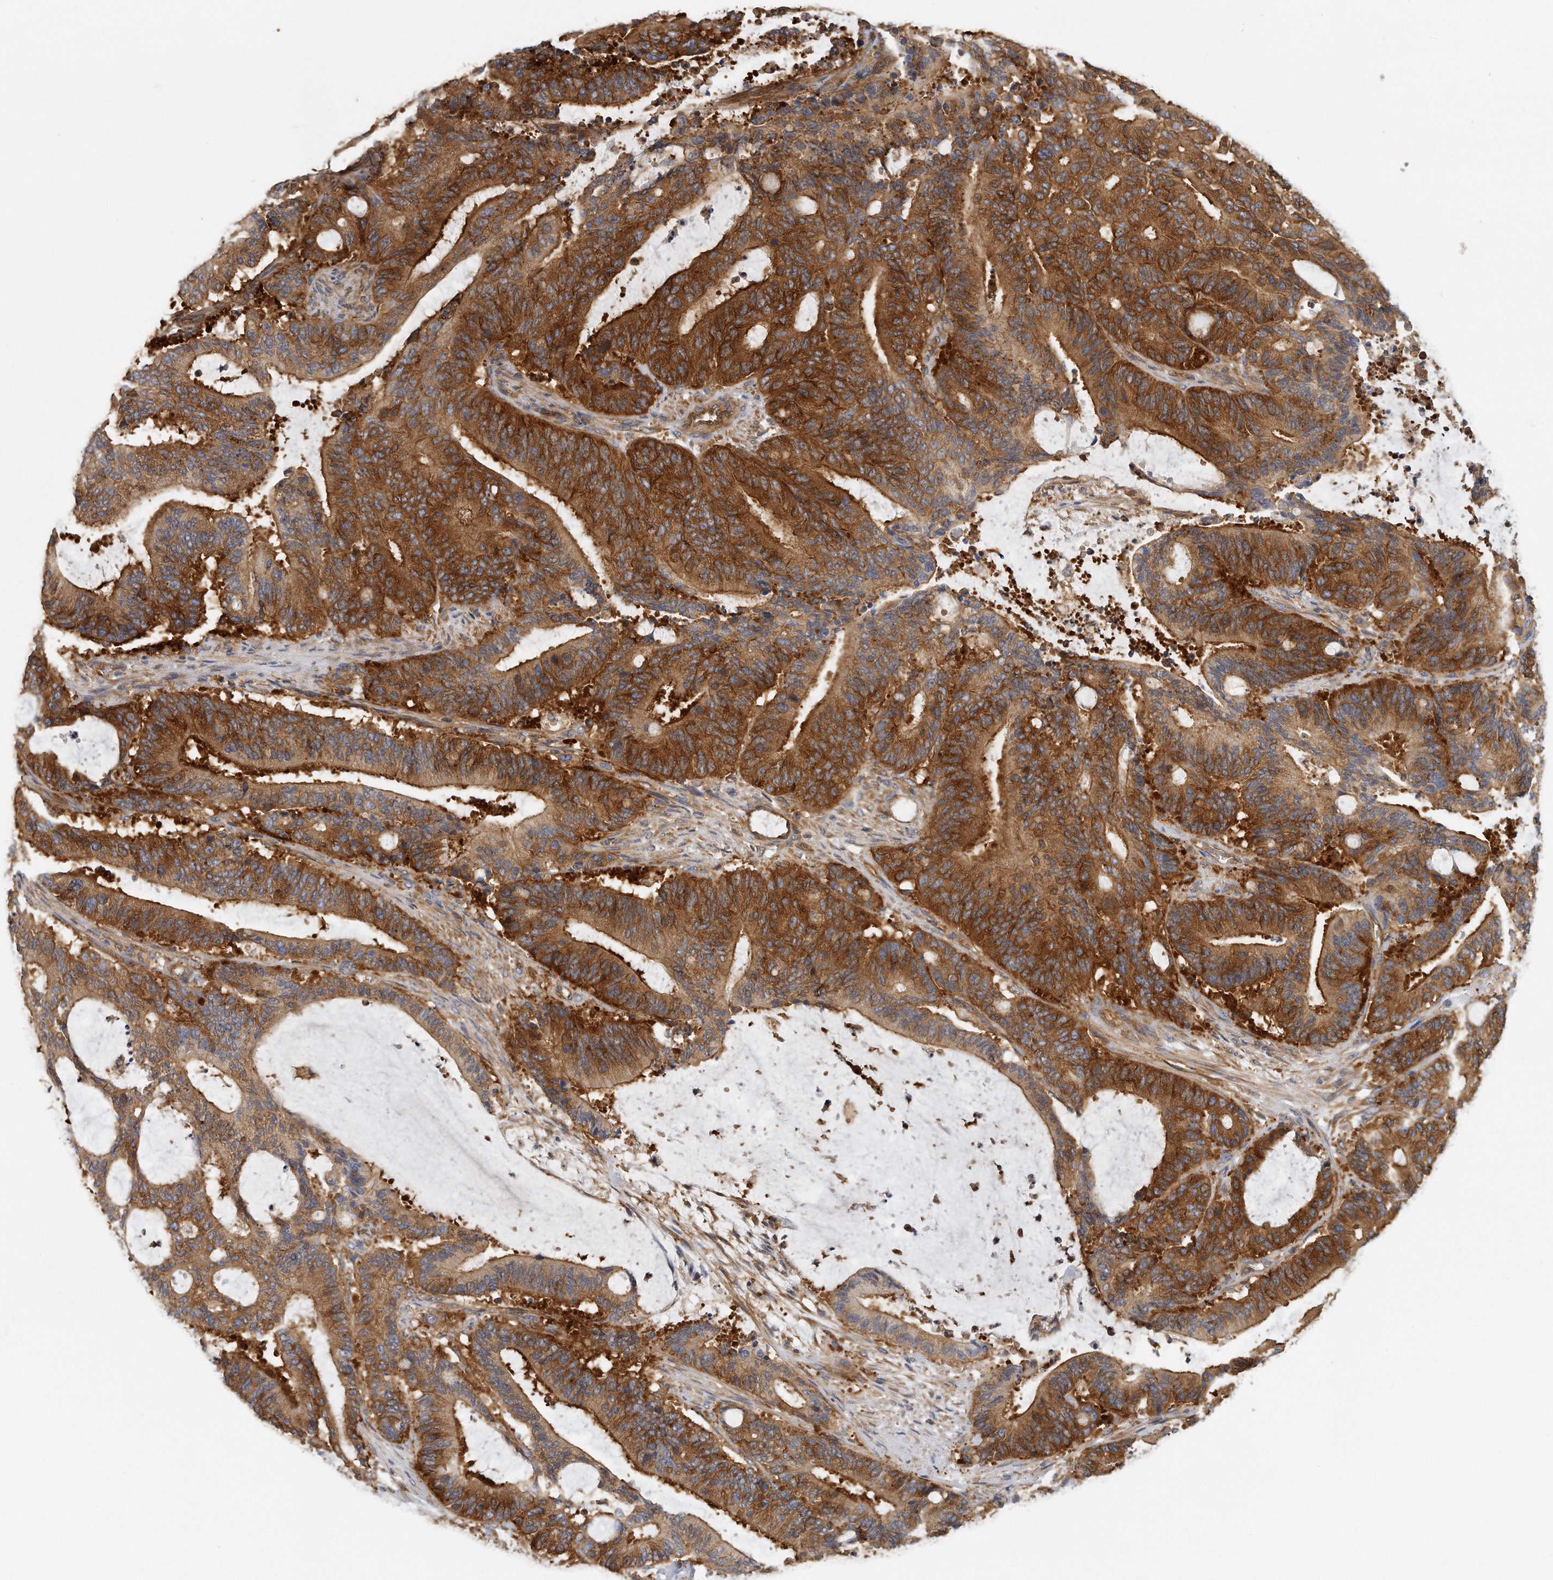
{"staining": {"intensity": "strong", "quantity": ">75%", "location": "cytoplasmic/membranous"}, "tissue": "liver cancer", "cell_type": "Tumor cells", "image_type": "cancer", "snomed": [{"axis": "morphology", "description": "Normal tissue, NOS"}, {"axis": "morphology", "description": "Cholangiocarcinoma"}, {"axis": "topography", "description": "Liver"}, {"axis": "topography", "description": "Peripheral nerve tissue"}], "caption": "A brown stain highlights strong cytoplasmic/membranous staining of a protein in human liver cancer (cholangiocarcinoma) tumor cells.", "gene": "EIF3I", "patient": {"sex": "female", "age": 73}}